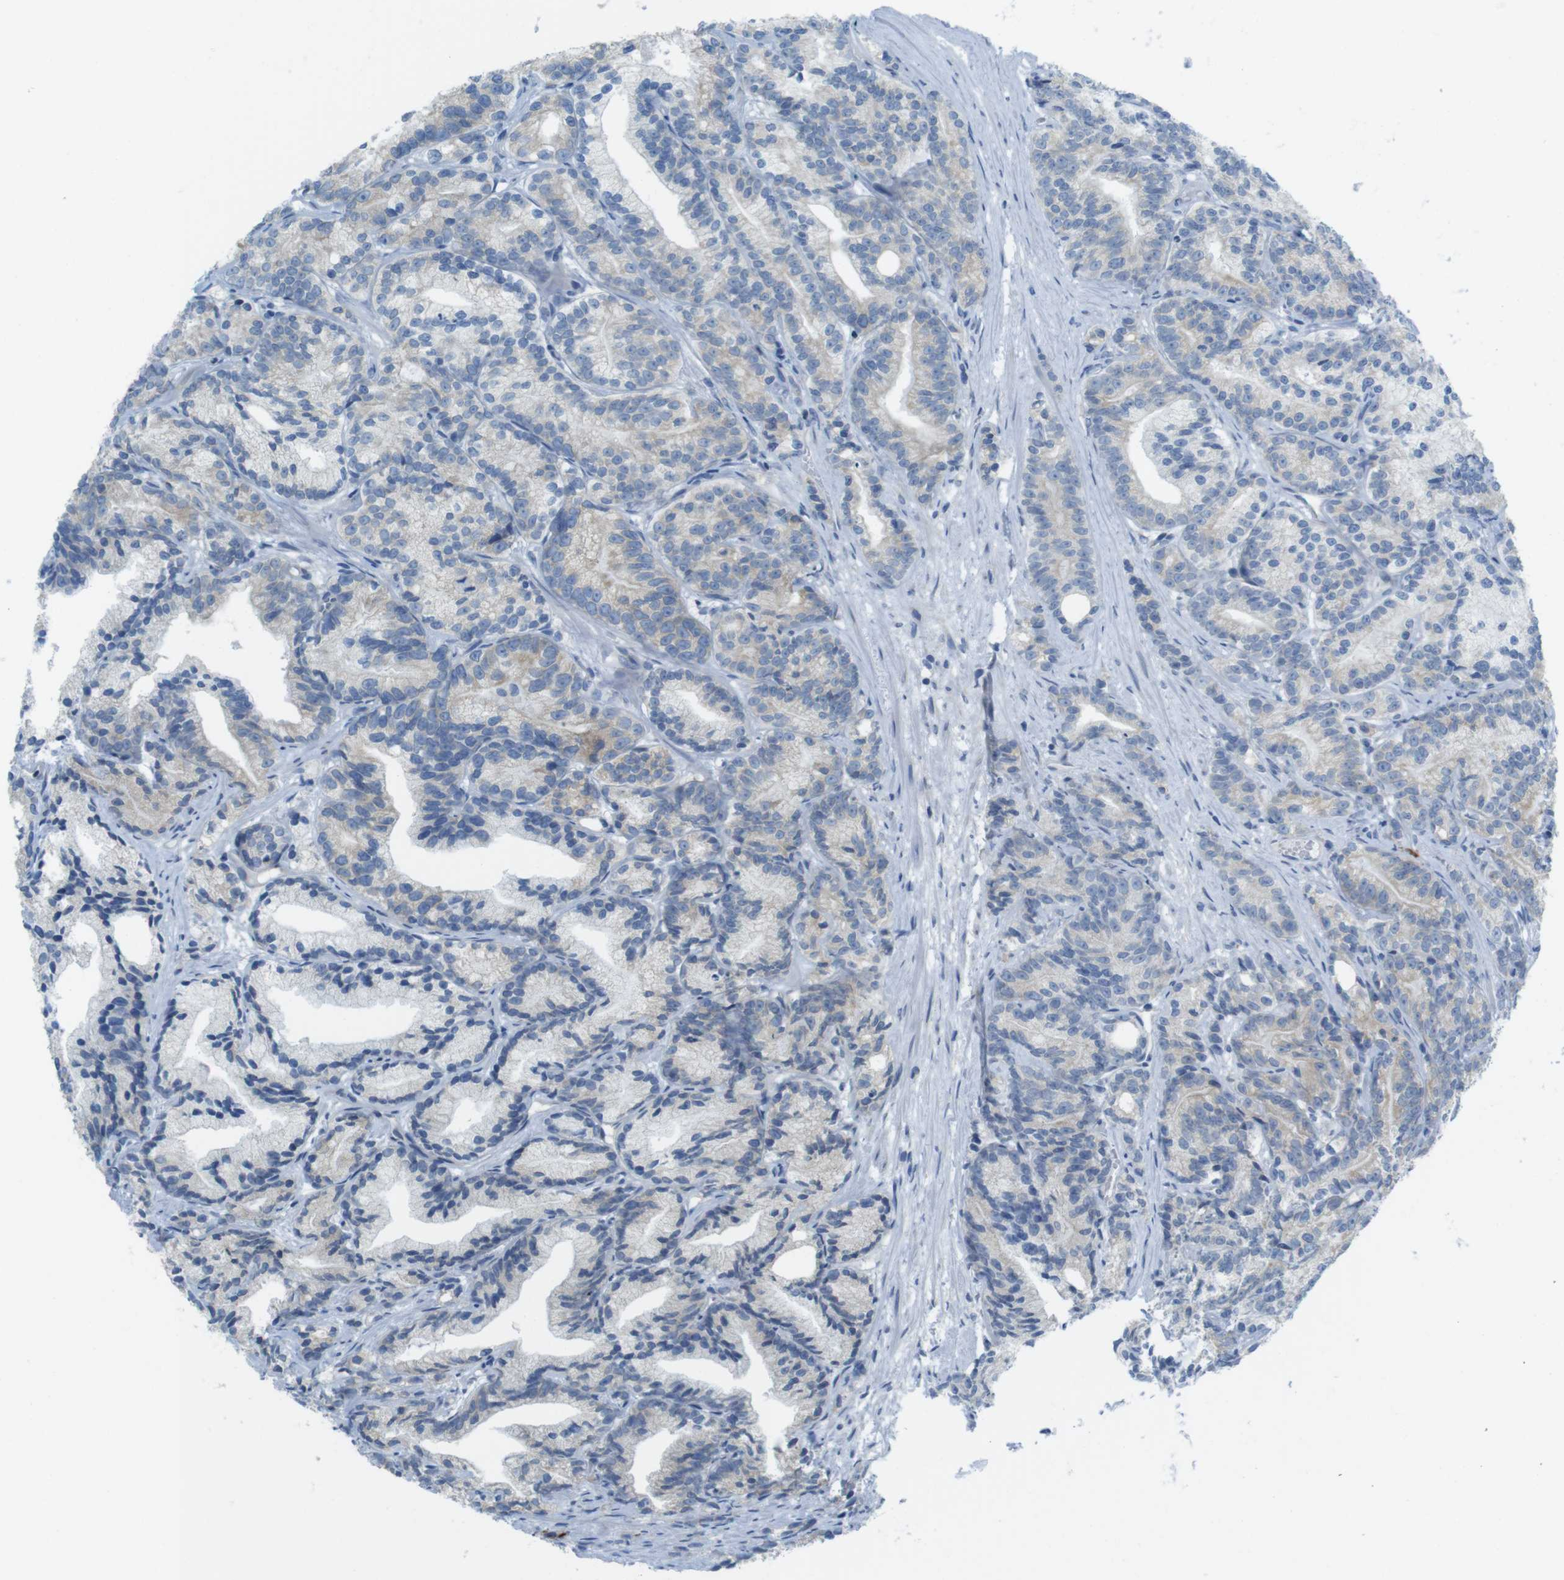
{"staining": {"intensity": "negative", "quantity": "none", "location": "none"}, "tissue": "prostate cancer", "cell_type": "Tumor cells", "image_type": "cancer", "snomed": [{"axis": "morphology", "description": "Adenocarcinoma, Low grade"}, {"axis": "topography", "description": "Prostate"}], "caption": "The IHC micrograph has no significant expression in tumor cells of prostate cancer (adenocarcinoma (low-grade)) tissue.", "gene": "CLPTM1L", "patient": {"sex": "male", "age": 89}}